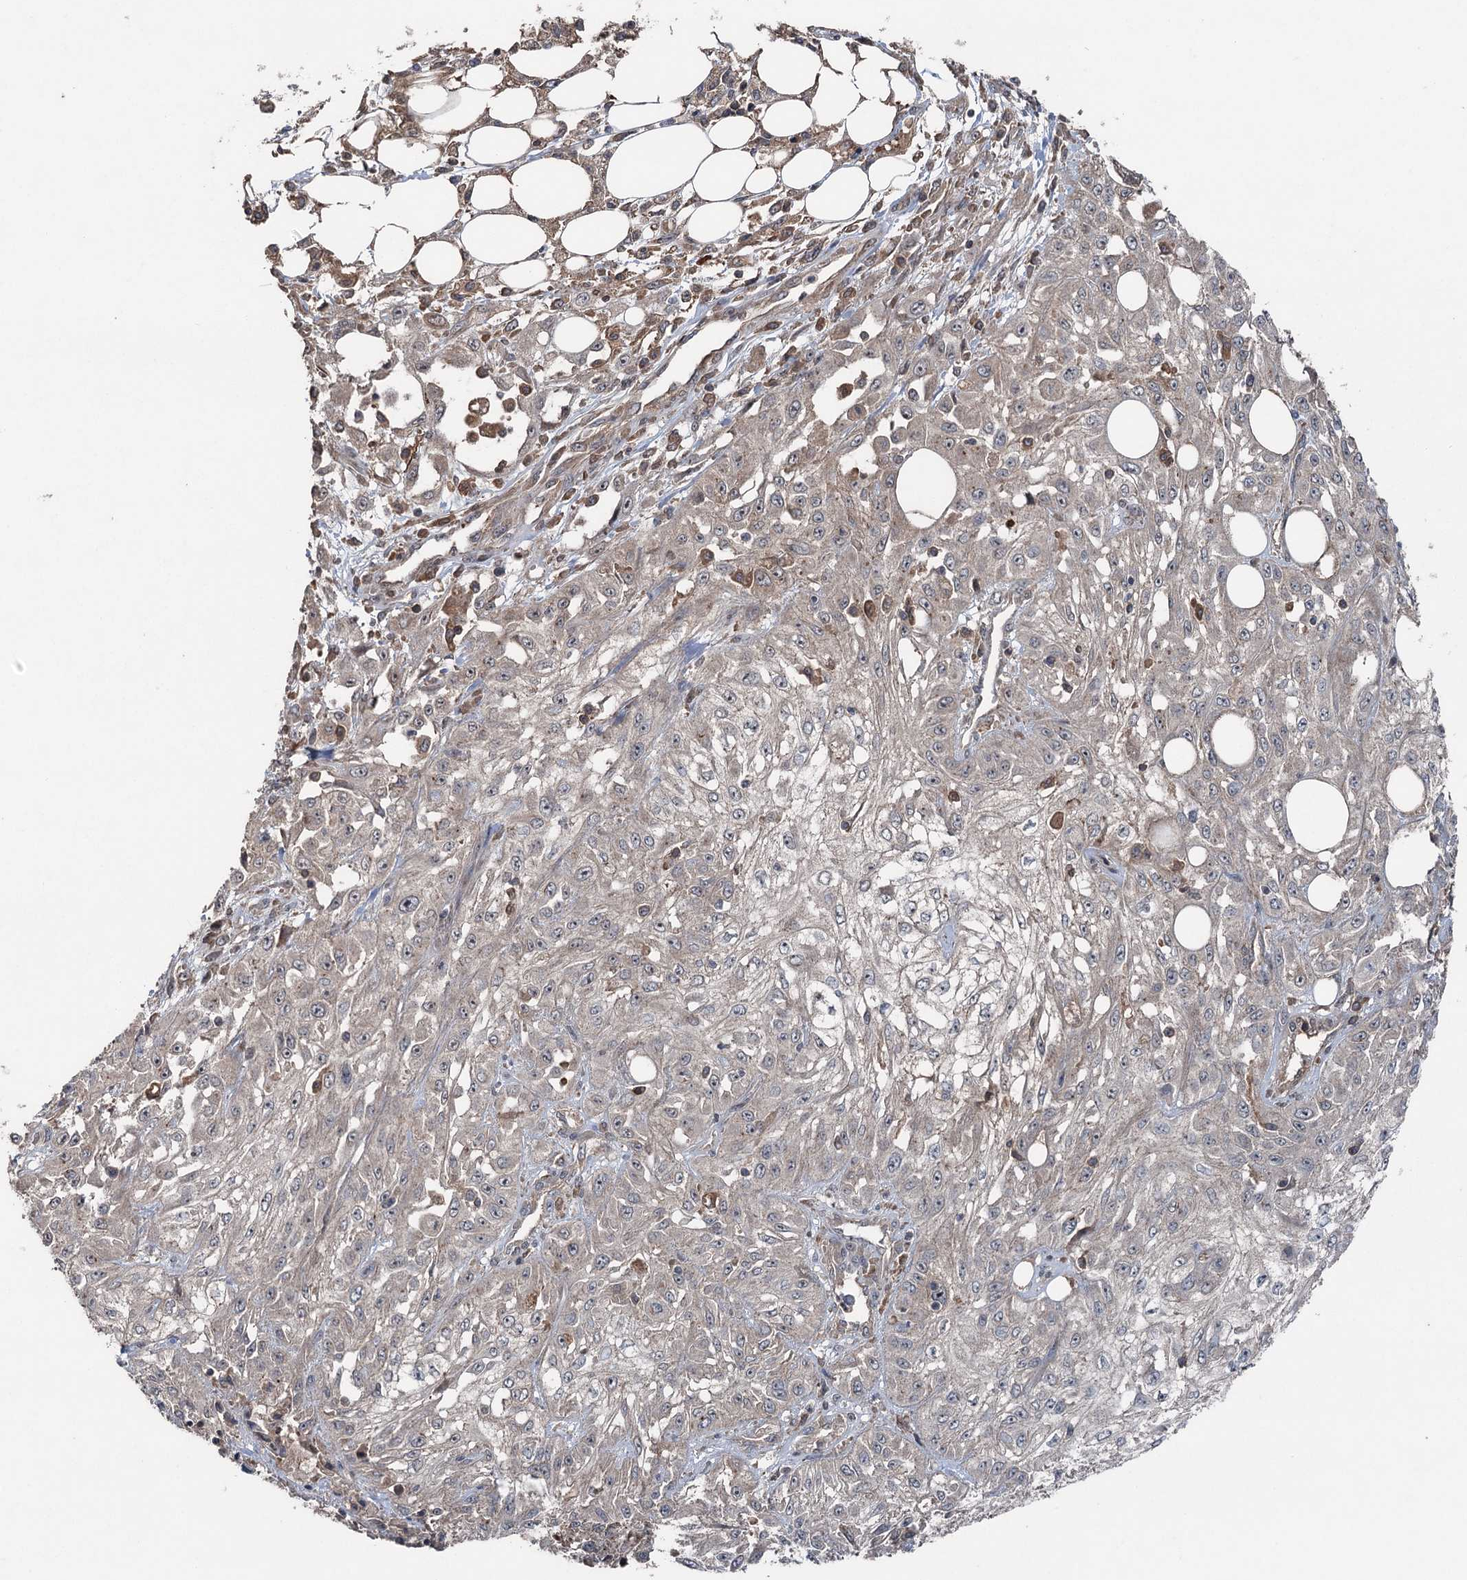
{"staining": {"intensity": "negative", "quantity": "none", "location": "none"}, "tissue": "skin cancer", "cell_type": "Tumor cells", "image_type": "cancer", "snomed": [{"axis": "morphology", "description": "Squamous cell carcinoma, NOS"}, {"axis": "morphology", "description": "Squamous cell carcinoma, metastatic, NOS"}, {"axis": "topography", "description": "Skin"}, {"axis": "topography", "description": "Lymph node"}], "caption": "Immunohistochemistry (IHC) image of neoplastic tissue: squamous cell carcinoma (skin) stained with DAB displays no significant protein positivity in tumor cells.", "gene": "MAPK8IP2", "patient": {"sex": "male", "age": 75}}